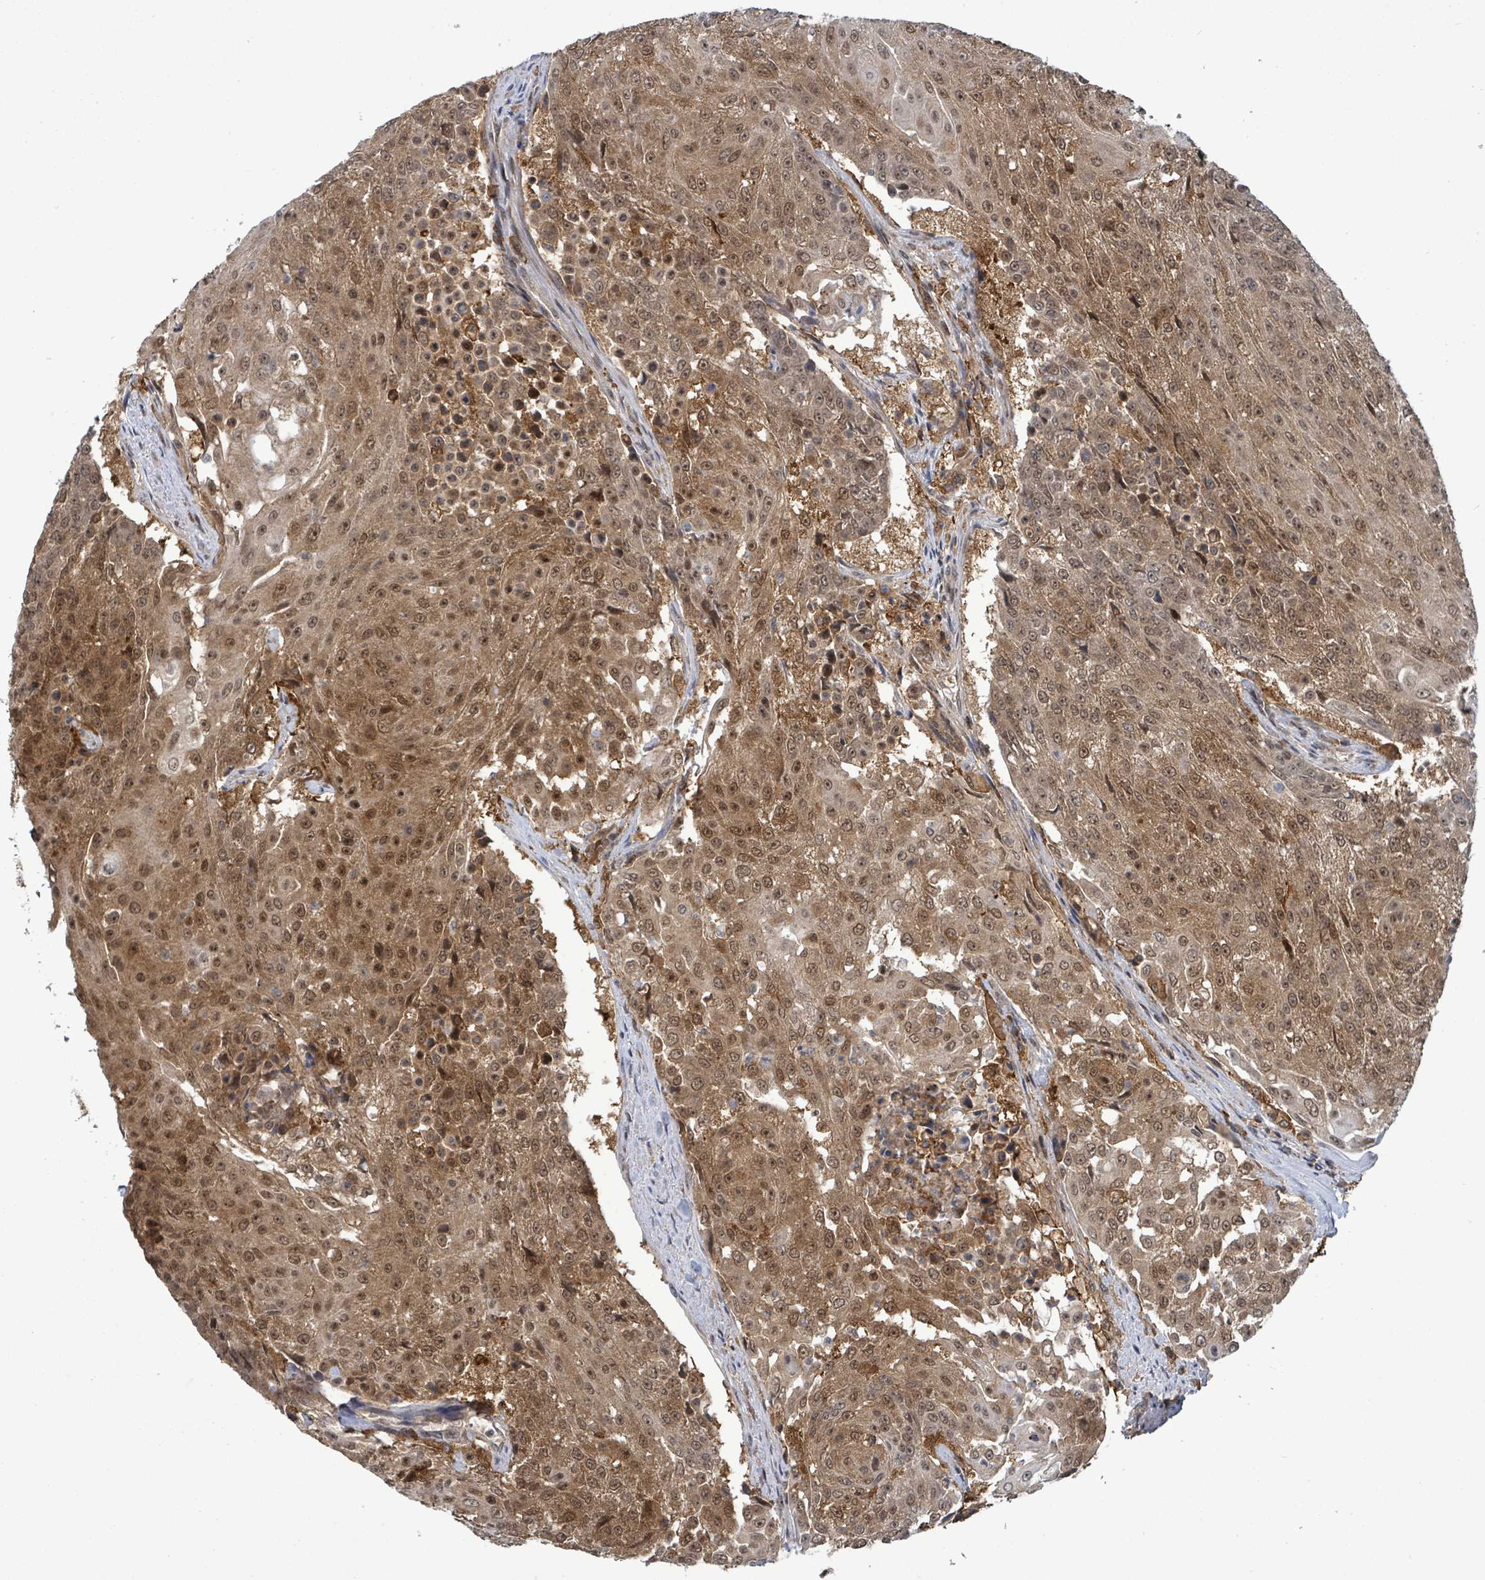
{"staining": {"intensity": "moderate", "quantity": ">75%", "location": "cytoplasmic/membranous,nuclear"}, "tissue": "urothelial cancer", "cell_type": "Tumor cells", "image_type": "cancer", "snomed": [{"axis": "morphology", "description": "Urothelial carcinoma, High grade"}, {"axis": "topography", "description": "Urinary bladder"}], "caption": "IHC image of neoplastic tissue: human urothelial cancer stained using immunohistochemistry (IHC) reveals medium levels of moderate protein expression localized specifically in the cytoplasmic/membranous and nuclear of tumor cells, appearing as a cytoplasmic/membranous and nuclear brown color.", "gene": "FBXO6", "patient": {"sex": "female", "age": 63}}